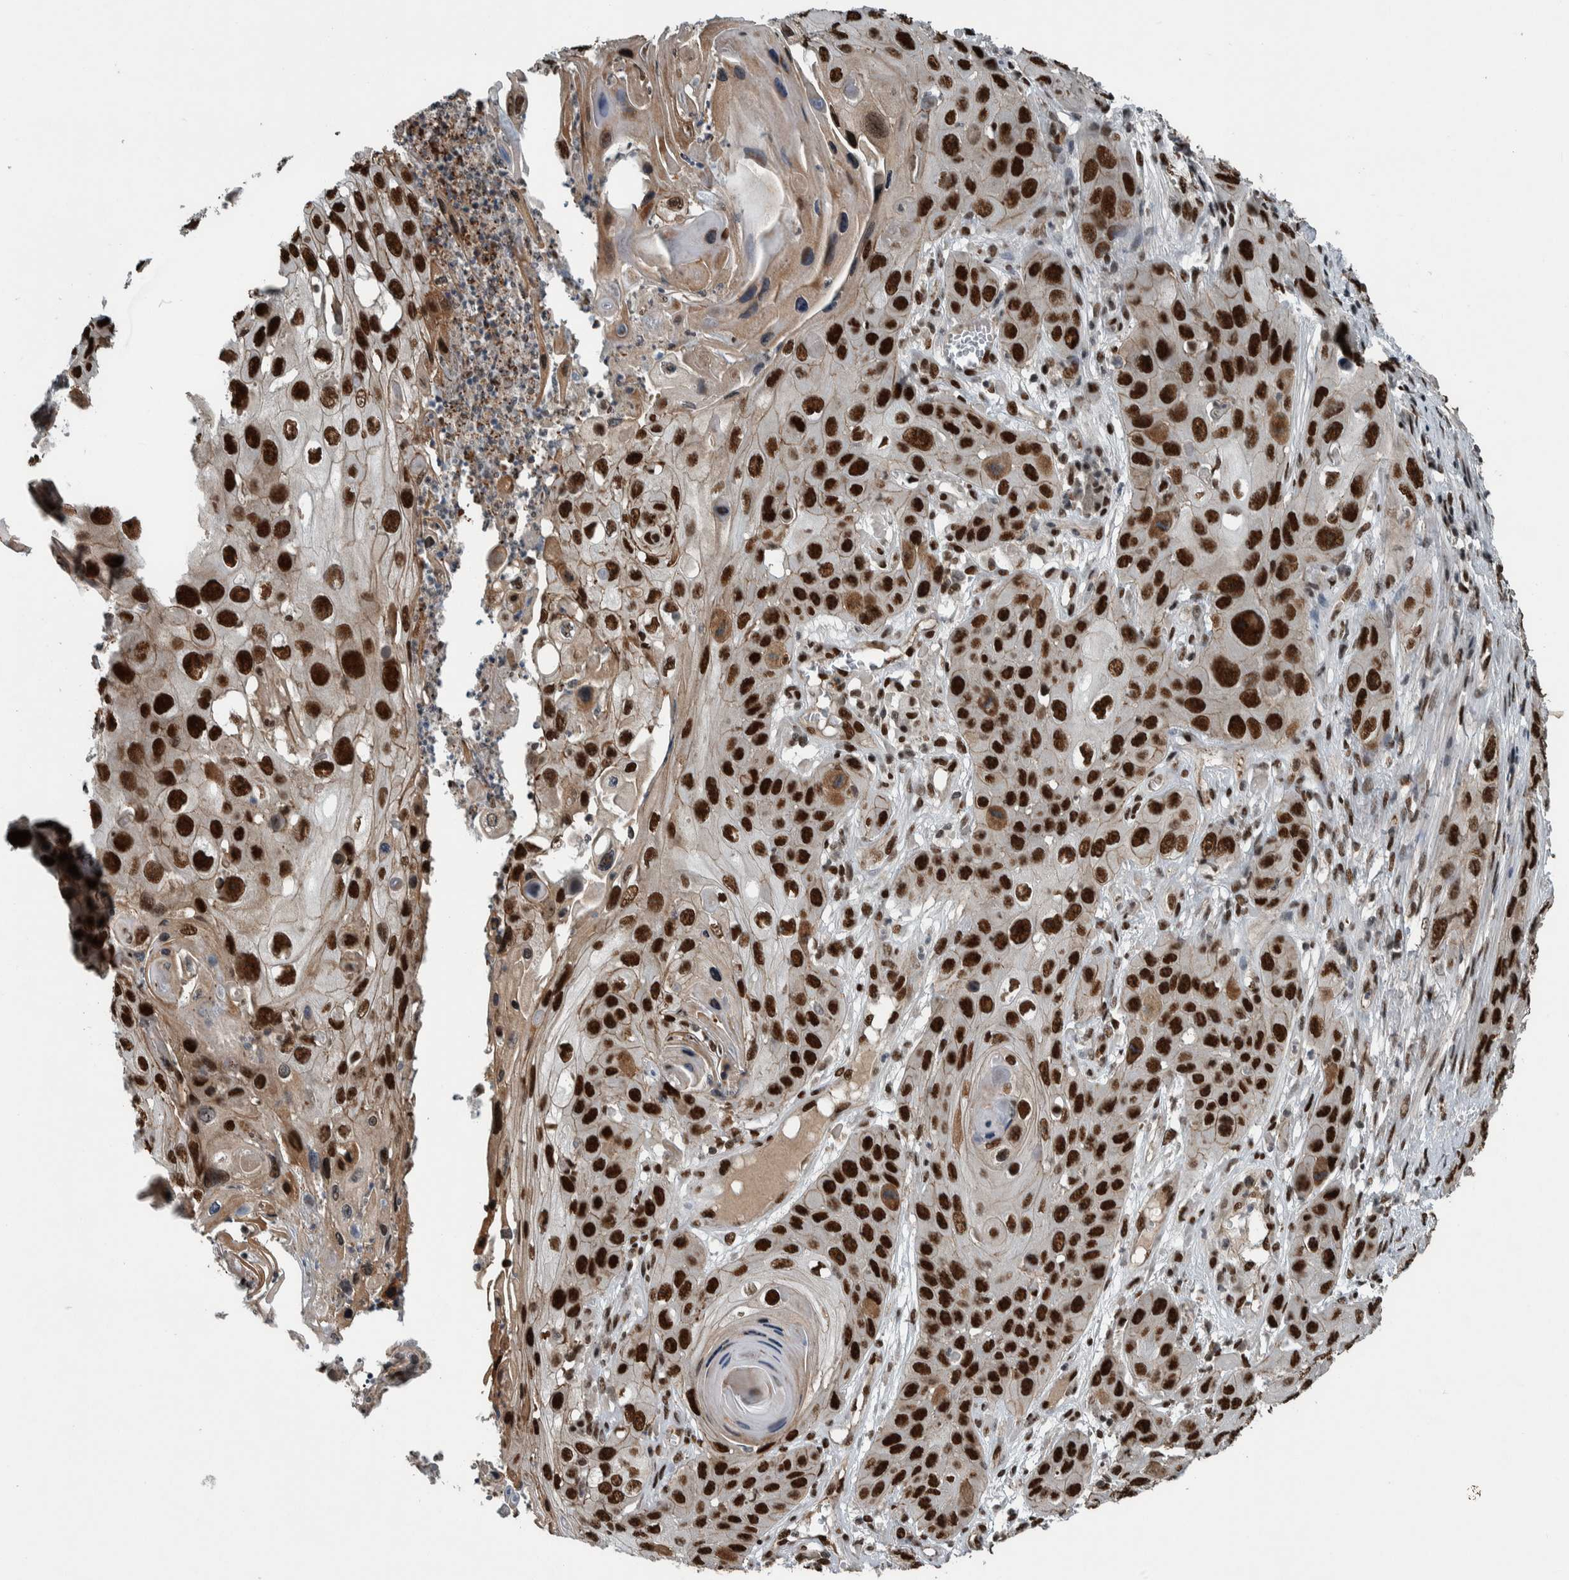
{"staining": {"intensity": "strong", "quantity": ">75%", "location": "nuclear"}, "tissue": "skin cancer", "cell_type": "Tumor cells", "image_type": "cancer", "snomed": [{"axis": "morphology", "description": "Squamous cell carcinoma, NOS"}, {"axis": "topography", "description": "Skin"}], "caption": "Strong nuclear positivity is seen in approximately >75% of tumor cells in skin cancer. The staining was performed using DAB (3,3'-diaminobenzidine), with brown indicating positive protein expression. Nuclei are stained blue with hematoxylin.", "gene": "FAM135B", "patient": {"sex": "male", "age": 55}}